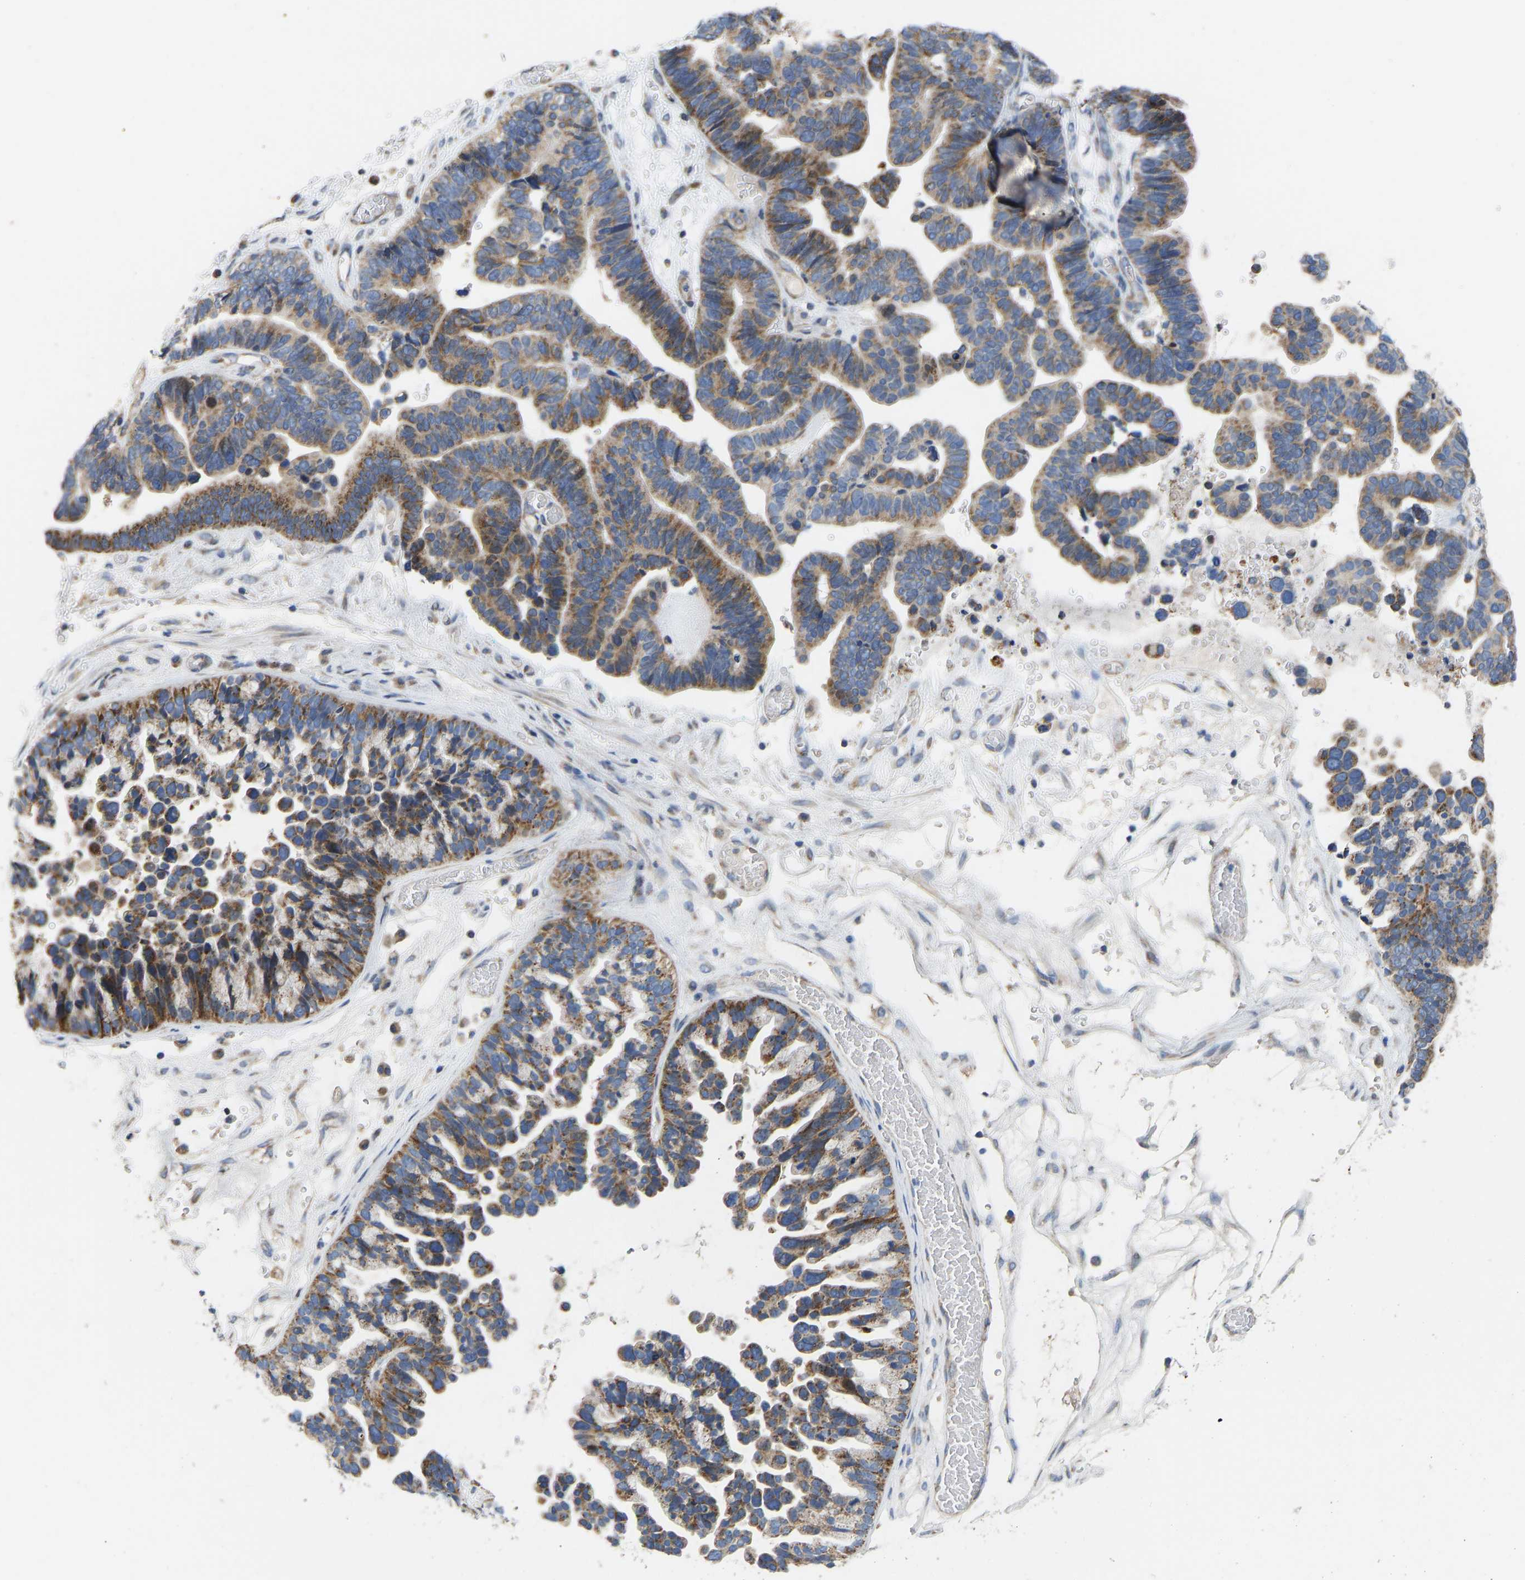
{"staining": {"intensity": "moderate", "quantity": ">75%", "location": "cytoplasmic/membranous"}, "tissue": "ovarian cancer", "cell_type": "Tumor cells", "image_type": "cancer", "snomed": [{"axis": "morphology", "description": "Cystadenocarcinoma, serous, NOS"}, {"axis": "topography", "description": "Ovary"}], "caption": "This micrograph exhibits immunohistochemistry staining of human ovarian cancer (serous cystadenocarcinoma), with medium moderate cytoplasmic/membranous positivity in approximately >75% of tumor cells.", "gene": "TMEM150A", "patient": {"sex": "female", "age": 56}}